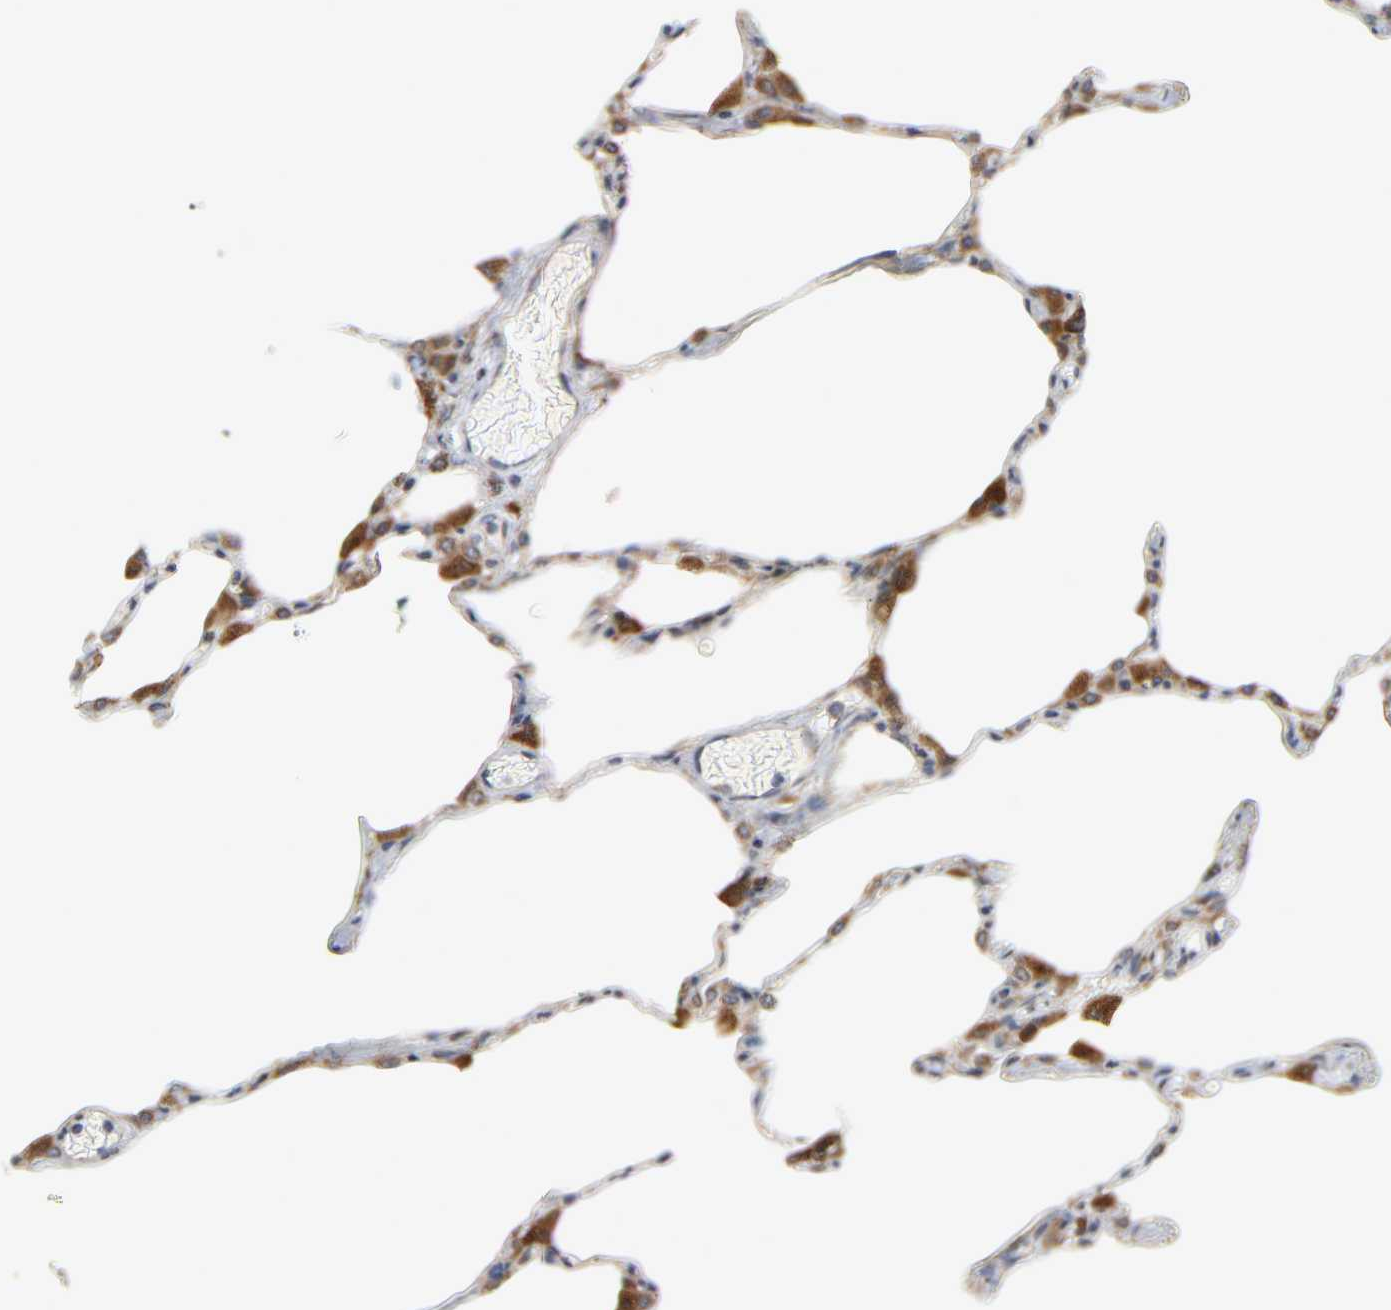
{"staining": {"intensity": "moderate", "quantity": "25%-75%", "location": "cytoplasmic/membranous"}, "tissue": "lung", "cell_type": "Alveolar cells", "image_type": "normal", "snomed": [{"axis": "morphology", "description": "Normal tissue, NOS"}, {"axis": "topography", "description": "Lung"}], "caption": "This is a micrograph of immunohistochemistry (IHC) staining of normal lung, which shows moderate staining in the cytoplasmic/membranous of alveolar cells.", "gene": "BAX", "patient": {"sex": "female", "age": 49}}